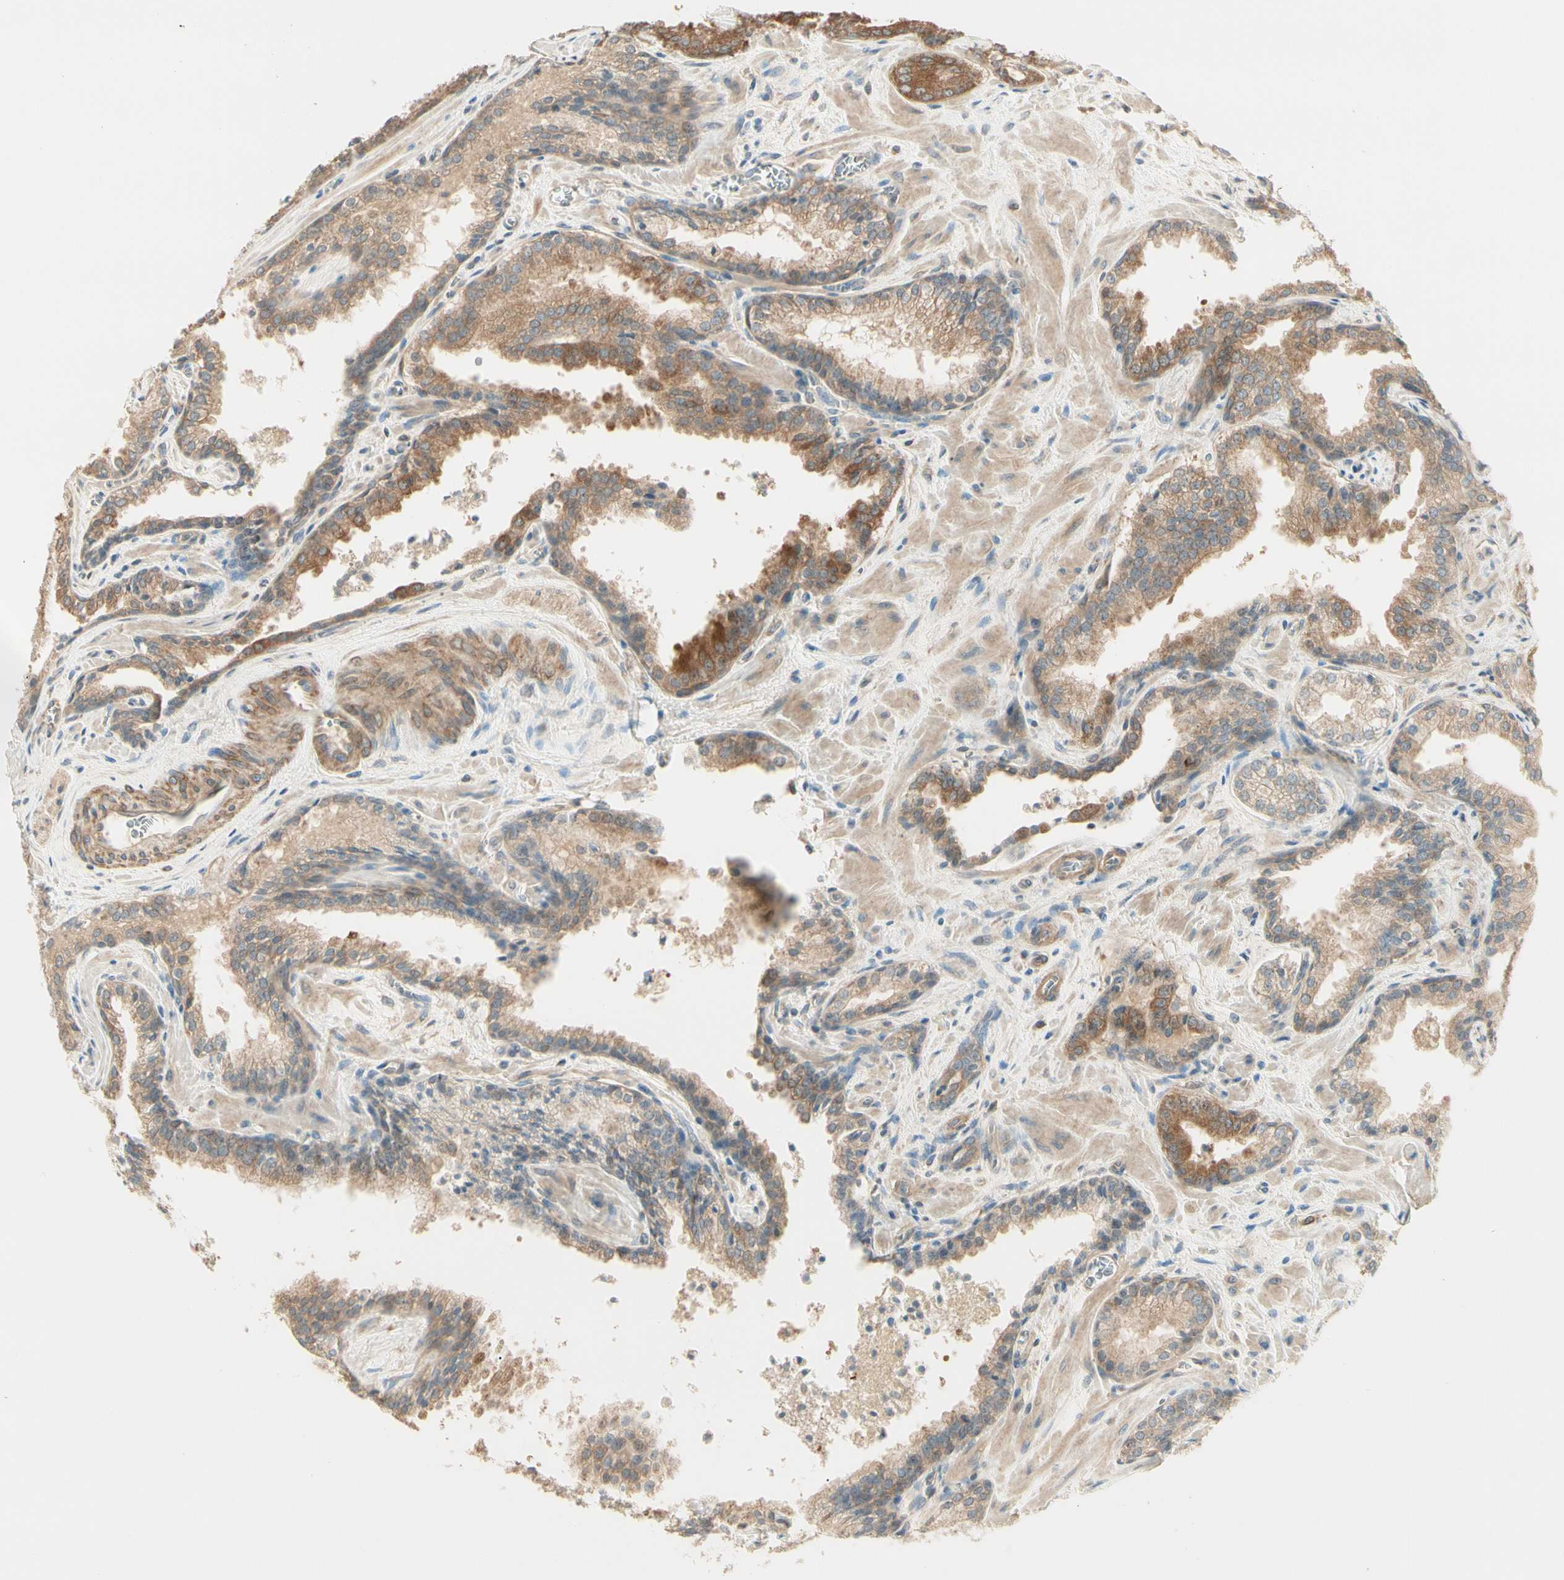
{"staining": {"intensity": "moderate", "quantity": ">75%", "location": "cytoplasmic/membranous"}, "tissue": "prostate cancer", "cell_type": "Tumor cells", "image_type": "cancer", "snomed": [{"axis": "morphology", "description": "Adenocarcinoma, Low grade"}, {"axis": "topography", "description": "Prostate"}], "caption": "This is a micrograph of immunohistochemistry (IHC) staining of low-grade adenocarcinoma (prostate), which shows moderate staining in the cytoplasmic/membranous of tumor cells.", "gene": "IRAG1", "patient": {"sex": "male", "age": 60}}